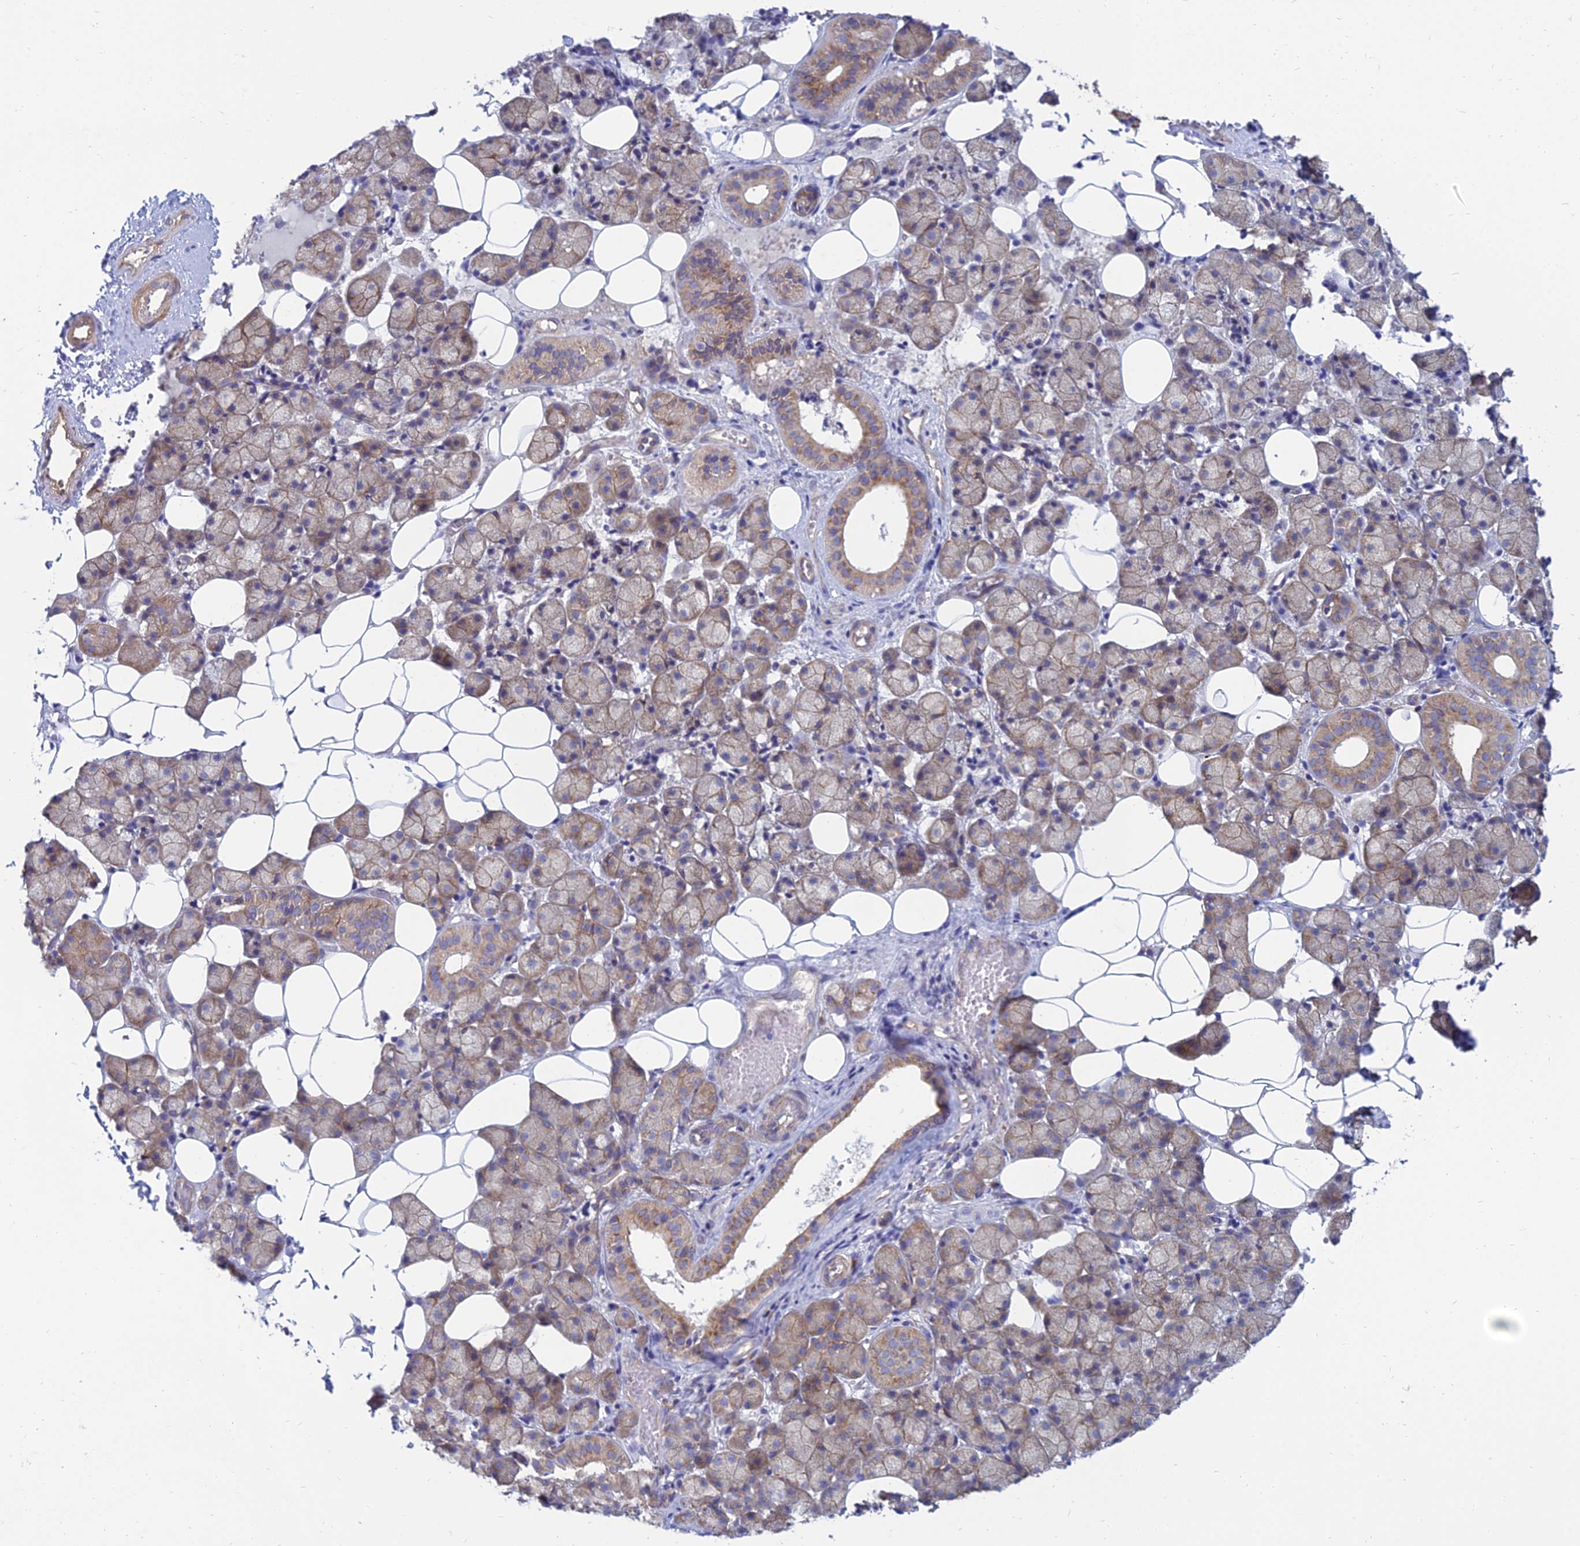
{"staining": {"intensity": "moderate", "quantity": "25%-75%", "location": "cytoplasmic/membranous"}, "tissue": "salivary gland", "cell_type": "Glandular cells", "image_type": "normal", "snomed": [{"axis": "morphology", "description": "Normal tissue, NOS"}, {"axis": "topography", "description": "Salivary gland"}], "caption": "Brown immunohistochemical staining in normal human salivary gland reveals moderate cytoplasmic/membranous staining in approximately 25%-75% of glandular cells.", "gene": "TXLNA", "patient": {"sex": "female", "age": 33}}